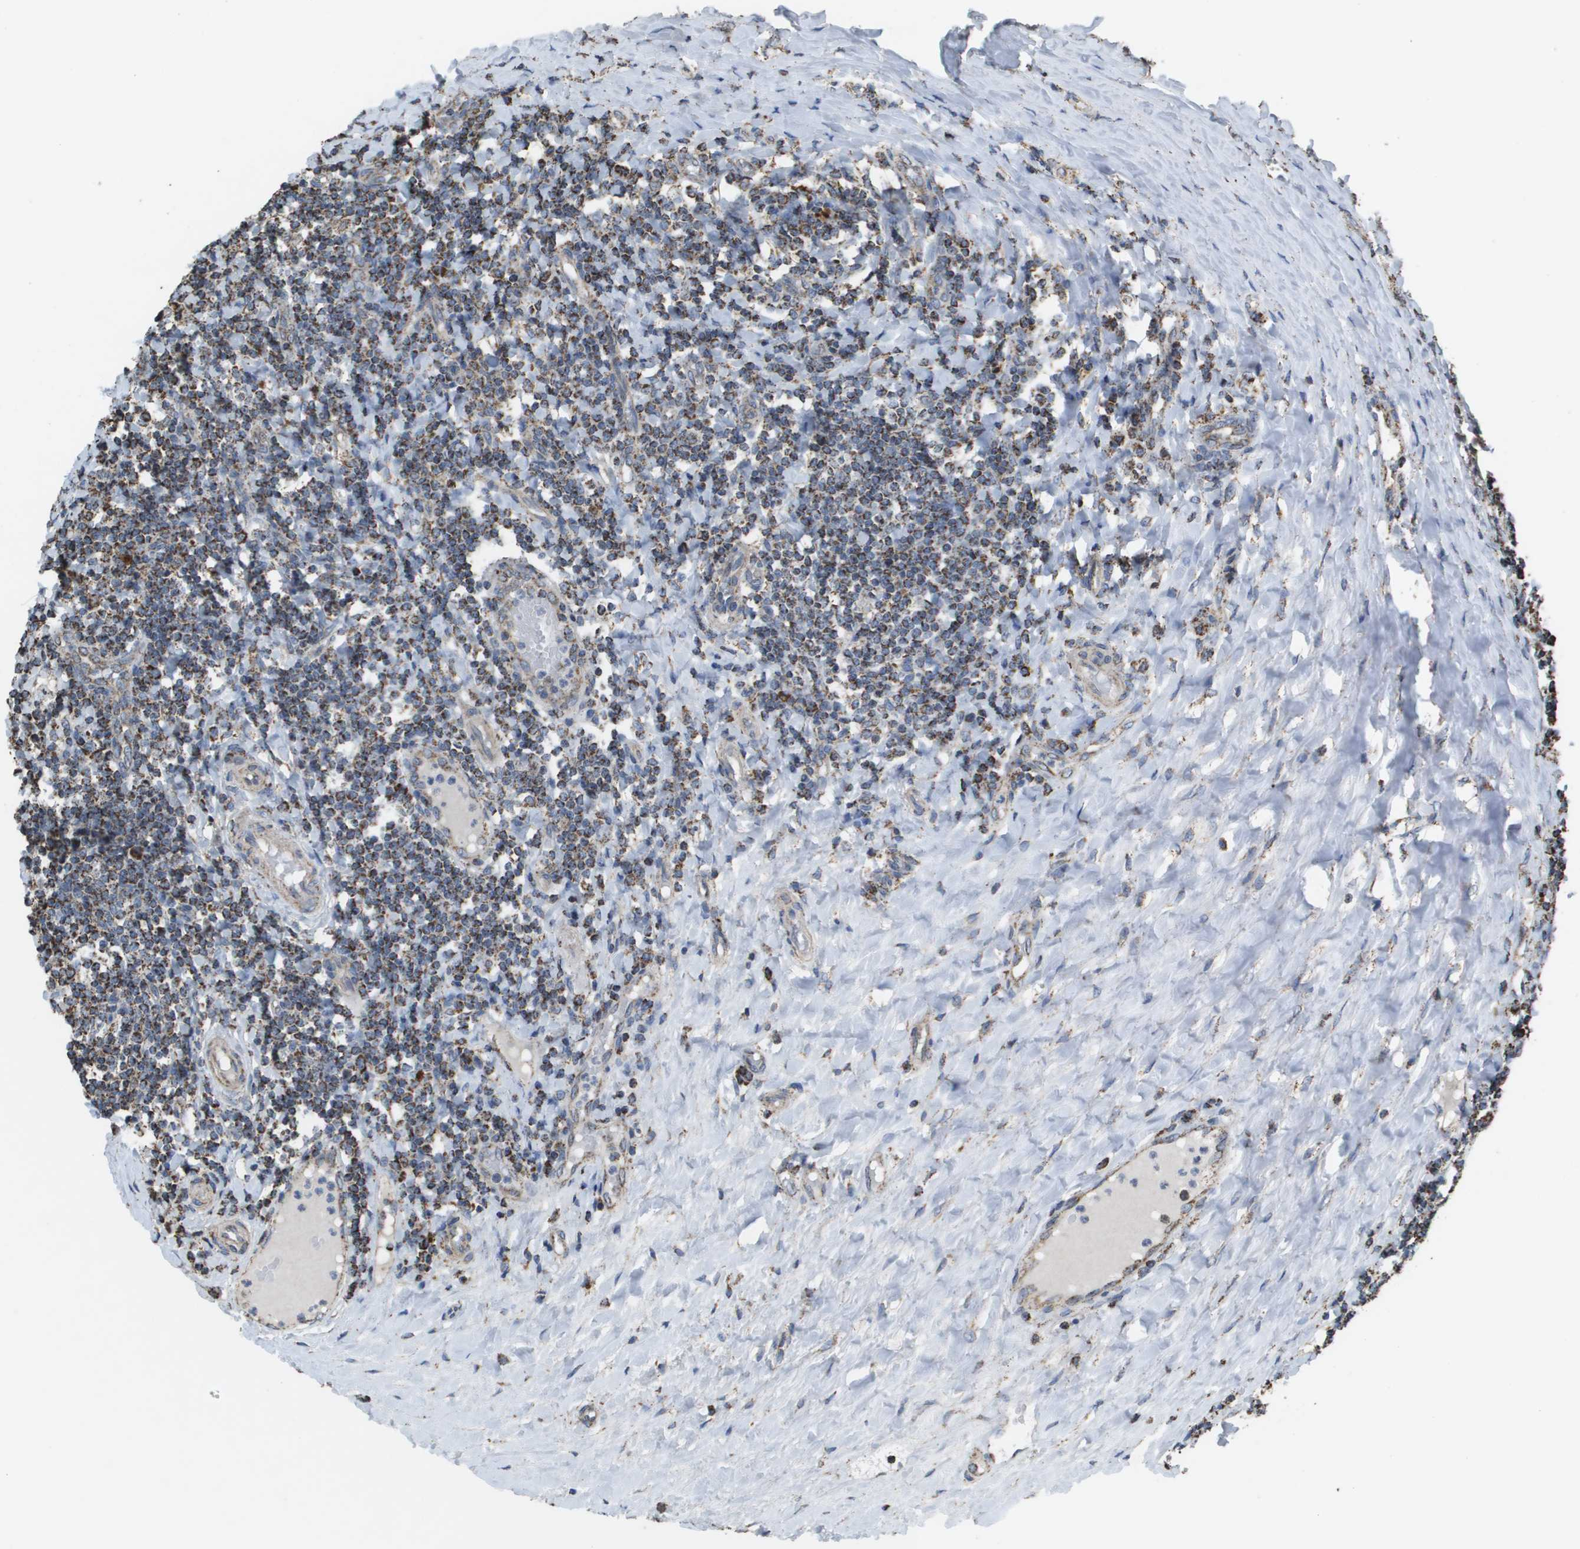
{"staining": {"intensity": "moderate", "quantity": ">75%", "location": "cytoplasmic/membranous"}, "tissue": "tonsil", "cell_type": "Germinal center cells", "image_type": "normal", "snomed": [{"axis": "morphology", "description": "Normal tissue, NOS"}, {"axis": "topography", "description": "Tonsil"}], "caption": "Protein staining reveals moderate cytoplasmic/membranous positivity in about >75% of germinal center cells in benign tonsil.", "gene": "HSPE1", "patient": {"sex": "female", "age": 19}}